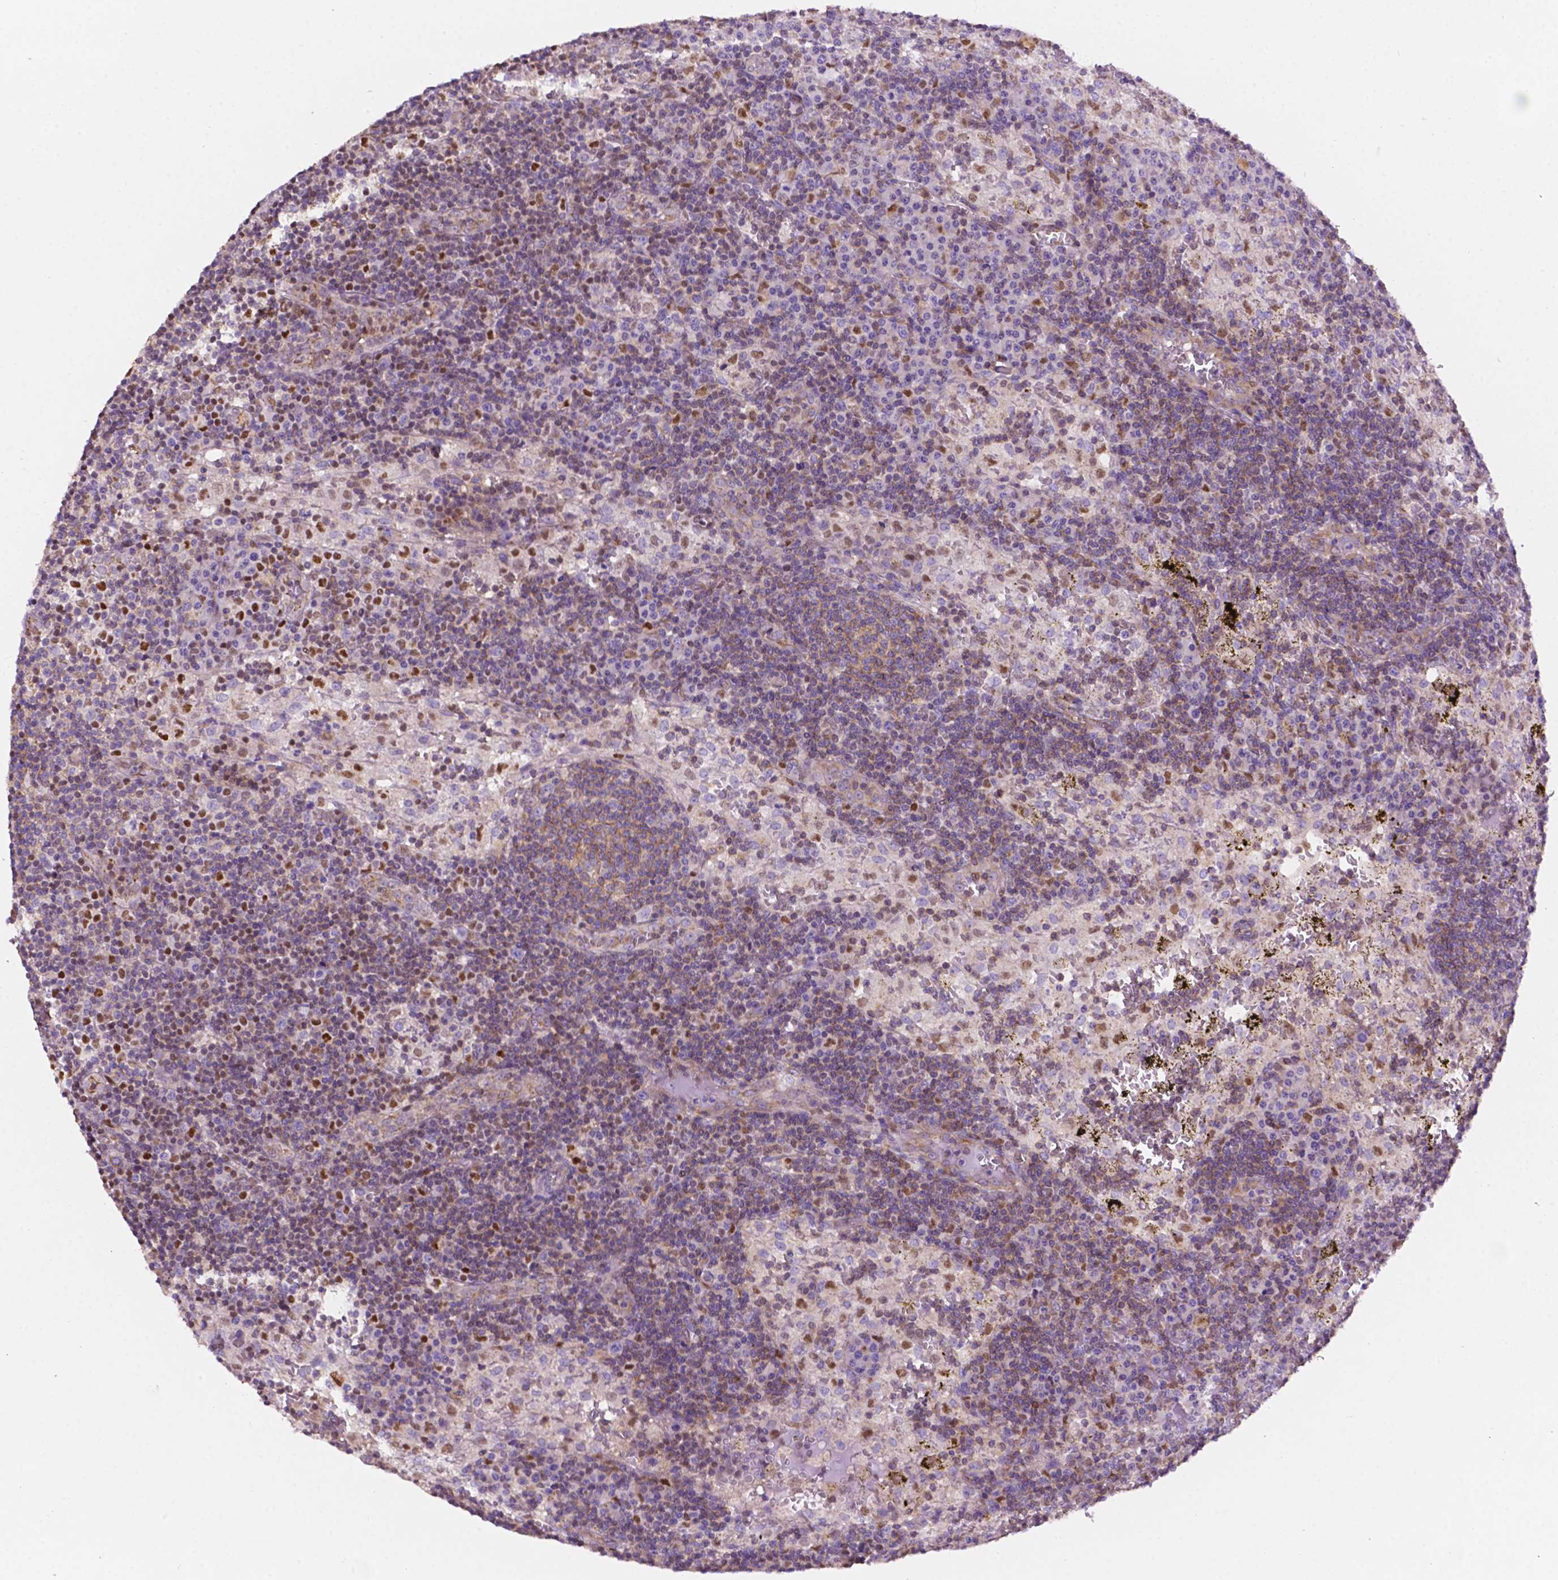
{"staining": {"intensity": "moderate", "quantity": "<25%", "location": "nuclear"}, "tissue": "lymph node", "cell_type": "Germinal center cells", "image_type": "normal", "snomed": [{"axis": "morphology", "description": "Normal tissue, NOS"}, {"axis": "topography", "description": "Lymph node"}], "caption": "Moderate nuclear protein staining is identified in approximately <25% of germinal center cells in lymph node.", "gene": "DCN", "patient": {"sex": "male", "age": 62}}